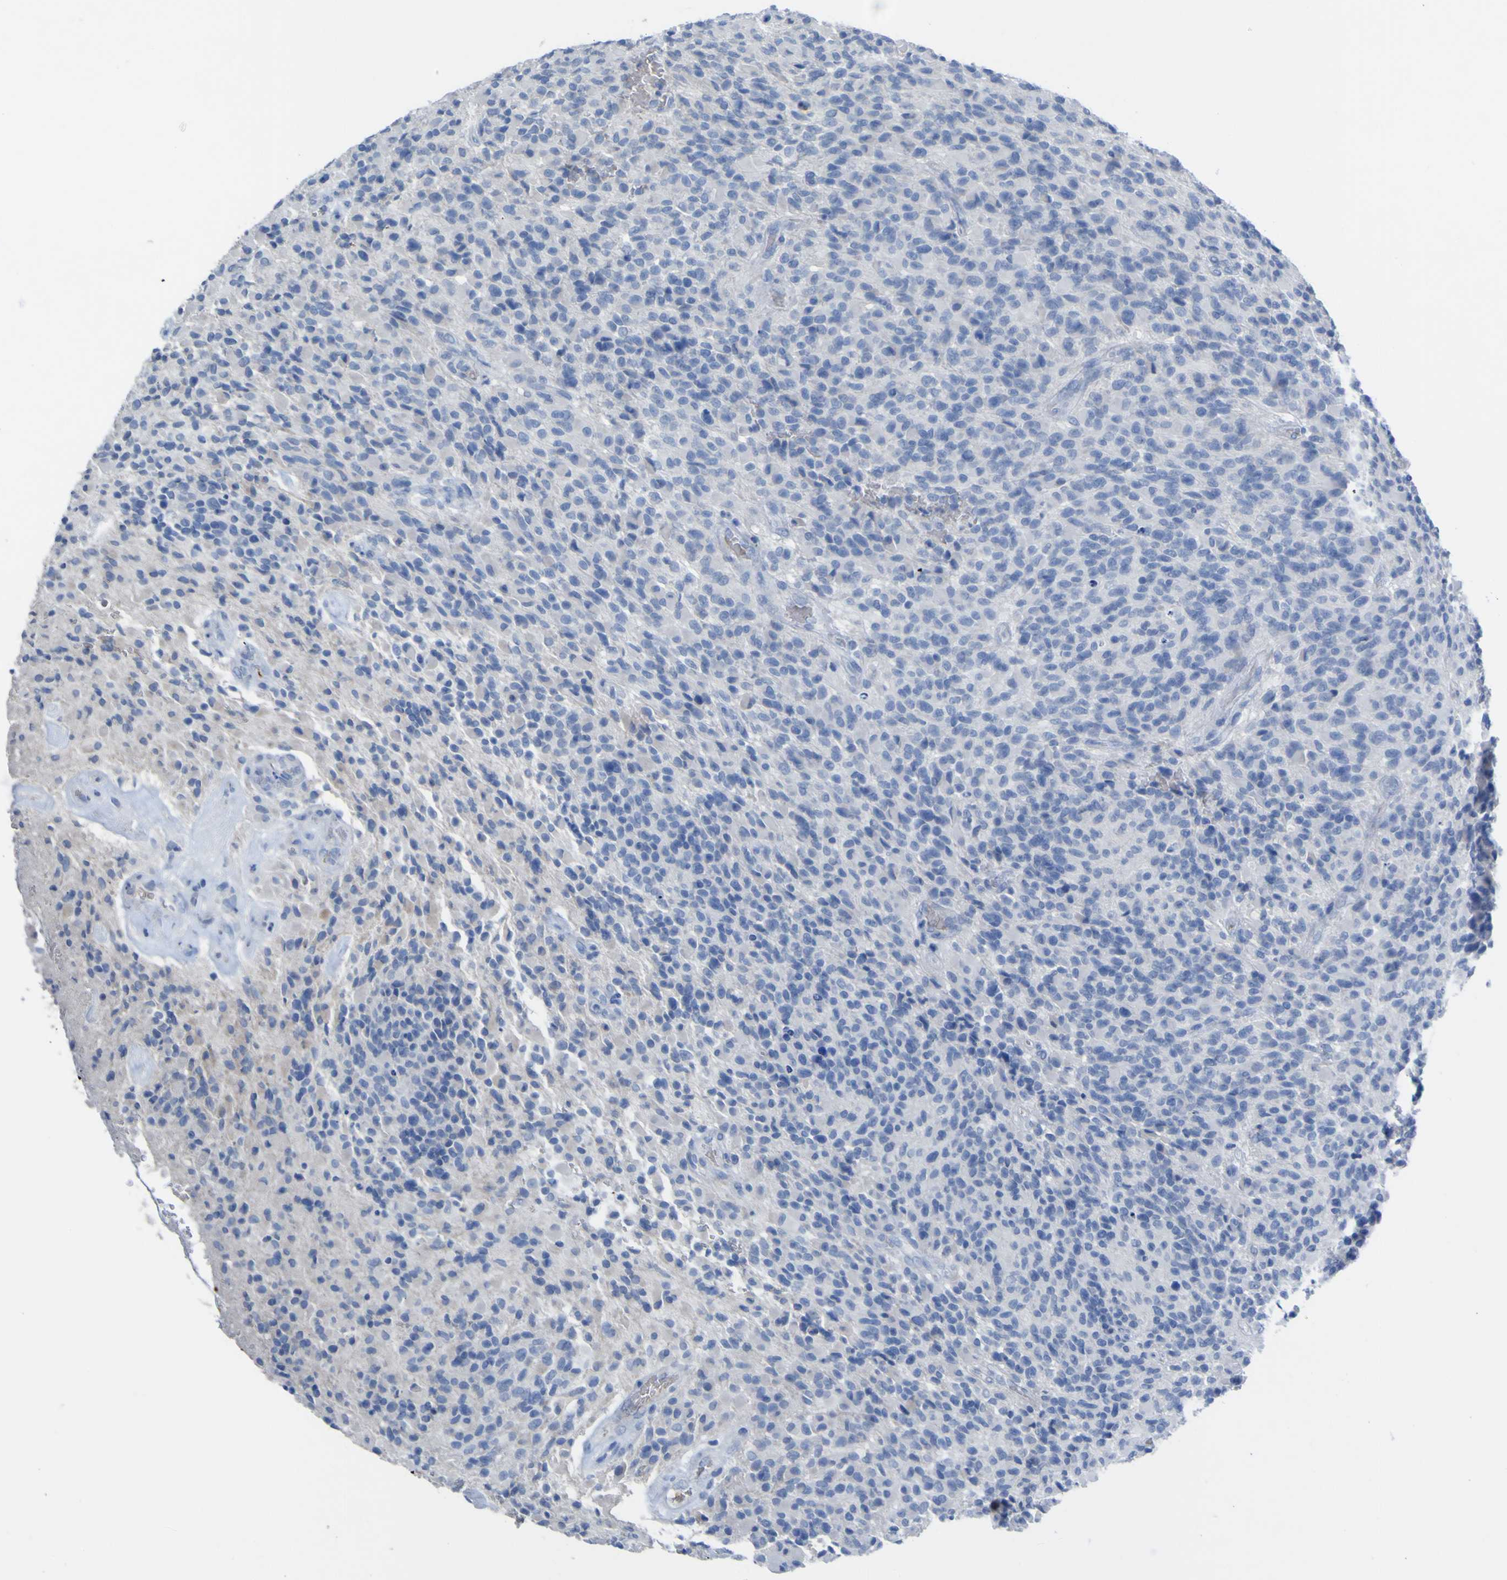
{"staining": {"intensity": "negative", "quantity": "none", "location": "none"}, "tissue": "glioma", "cell_type": "Tumor cells", "image_type": "cancer", "snomed": [{"axis": "morphology", "description": "Glioma, malignant, High grade"}, {"axis": "topography", "description": "Brain"}], "caption": "Immunohistochemical staining of human malignant high-grade glioma exhibits no significant staining in tumor cells.", "gene": "GCM1", "patient": {"sex": "male", "age": 71}}